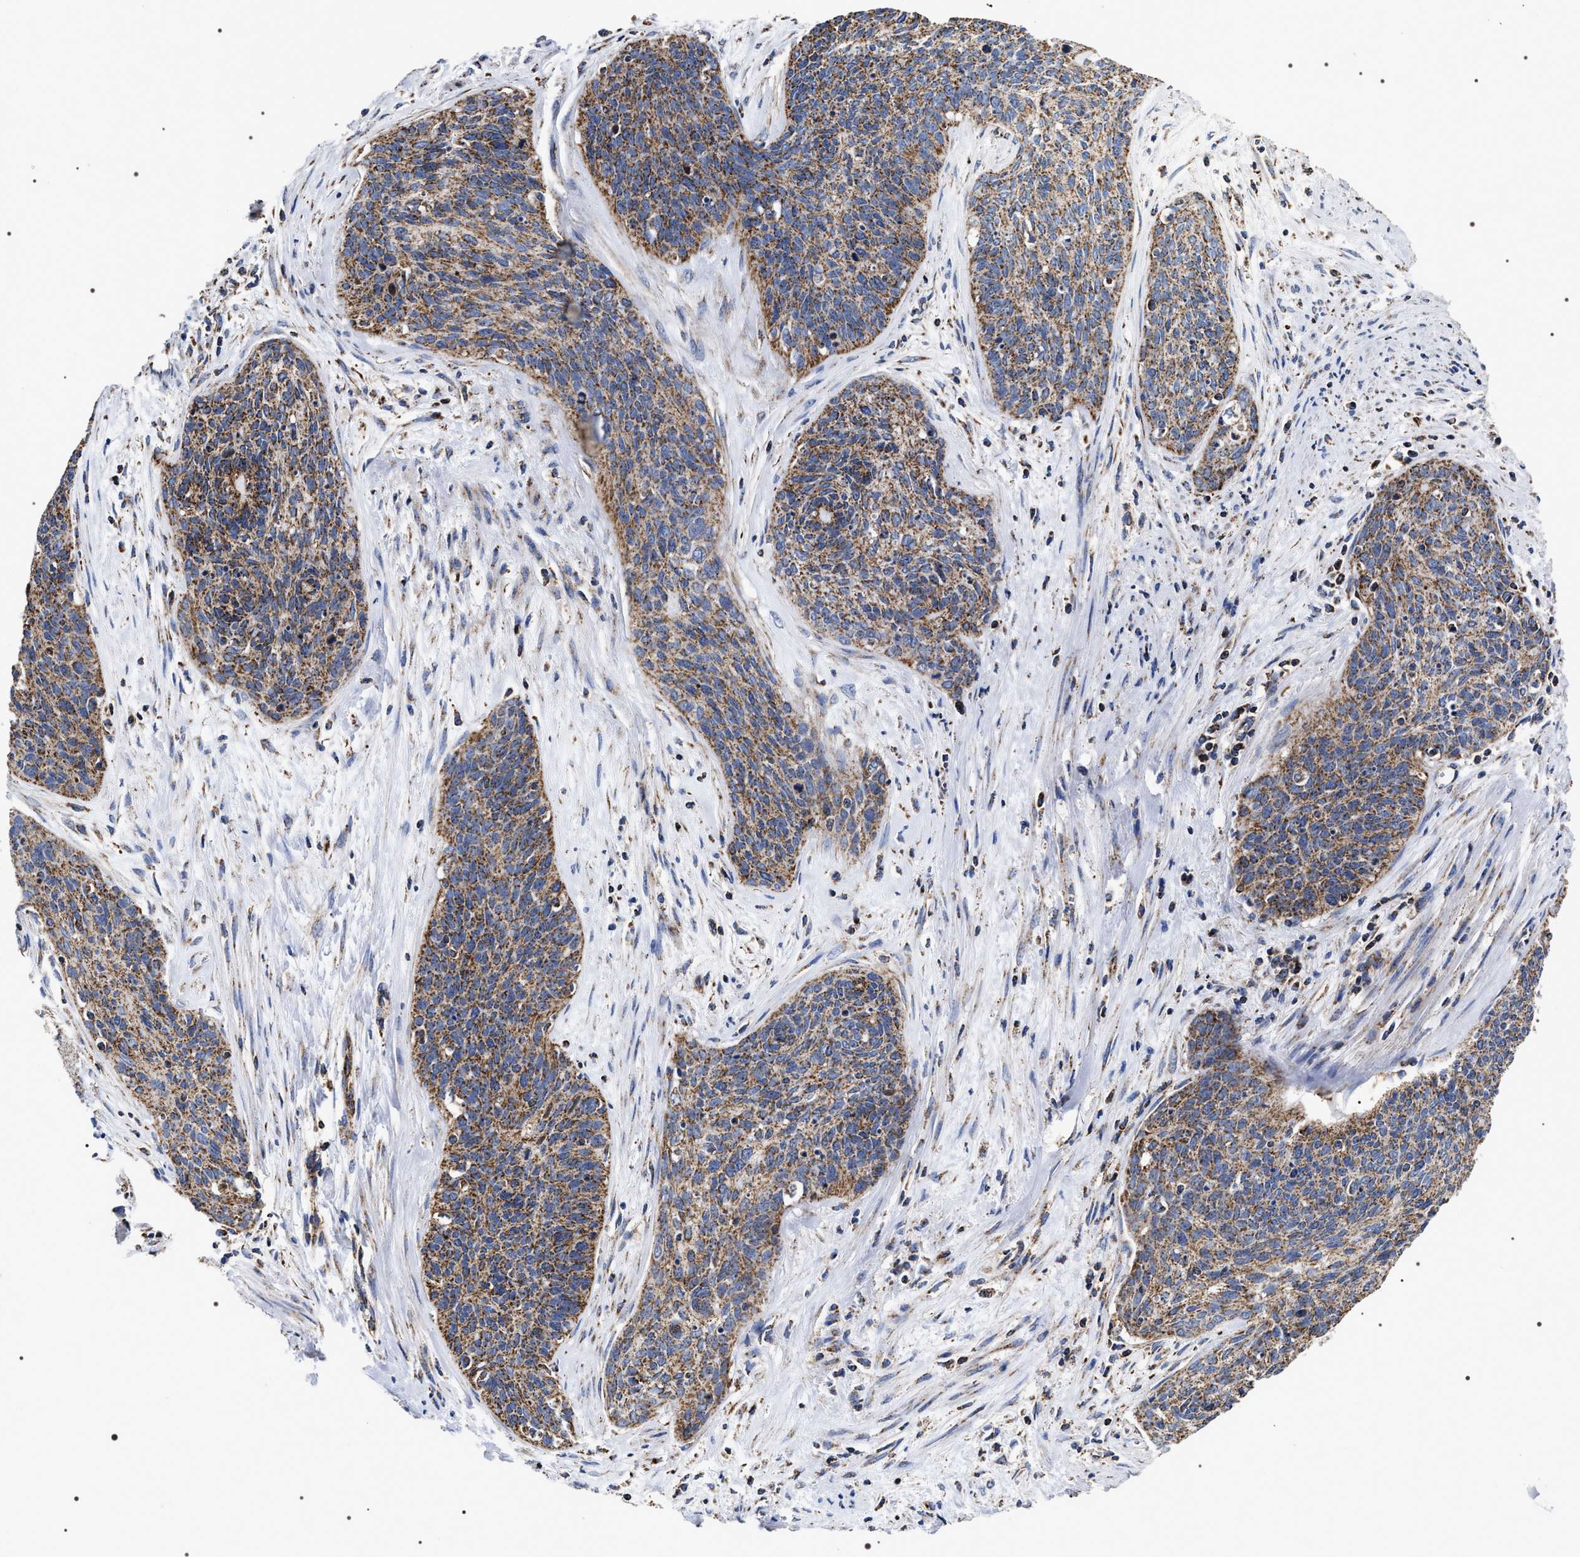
{"staining": {"intensity": "moderate", "quantity": ">75%", "location": "cytoplasmic/membranous"}, "tissue": "cervical cancer", "cell_type": "Tumor cells", "image_type": "cancer", "snomed": [{"axis": "morphology", "description": "Squamous cell carcinoma, NOS"}, {"axis": "topography", "description": "Cervix"}], "caption": "Protein staining of squamous cell carcinoma (cervical) tissue demonstrates moderate cytoplasmic/membranous staining in approximately >75% of tumor cells.", "gene": "COG5", "patient": {"sex": "female", "age": 55}}